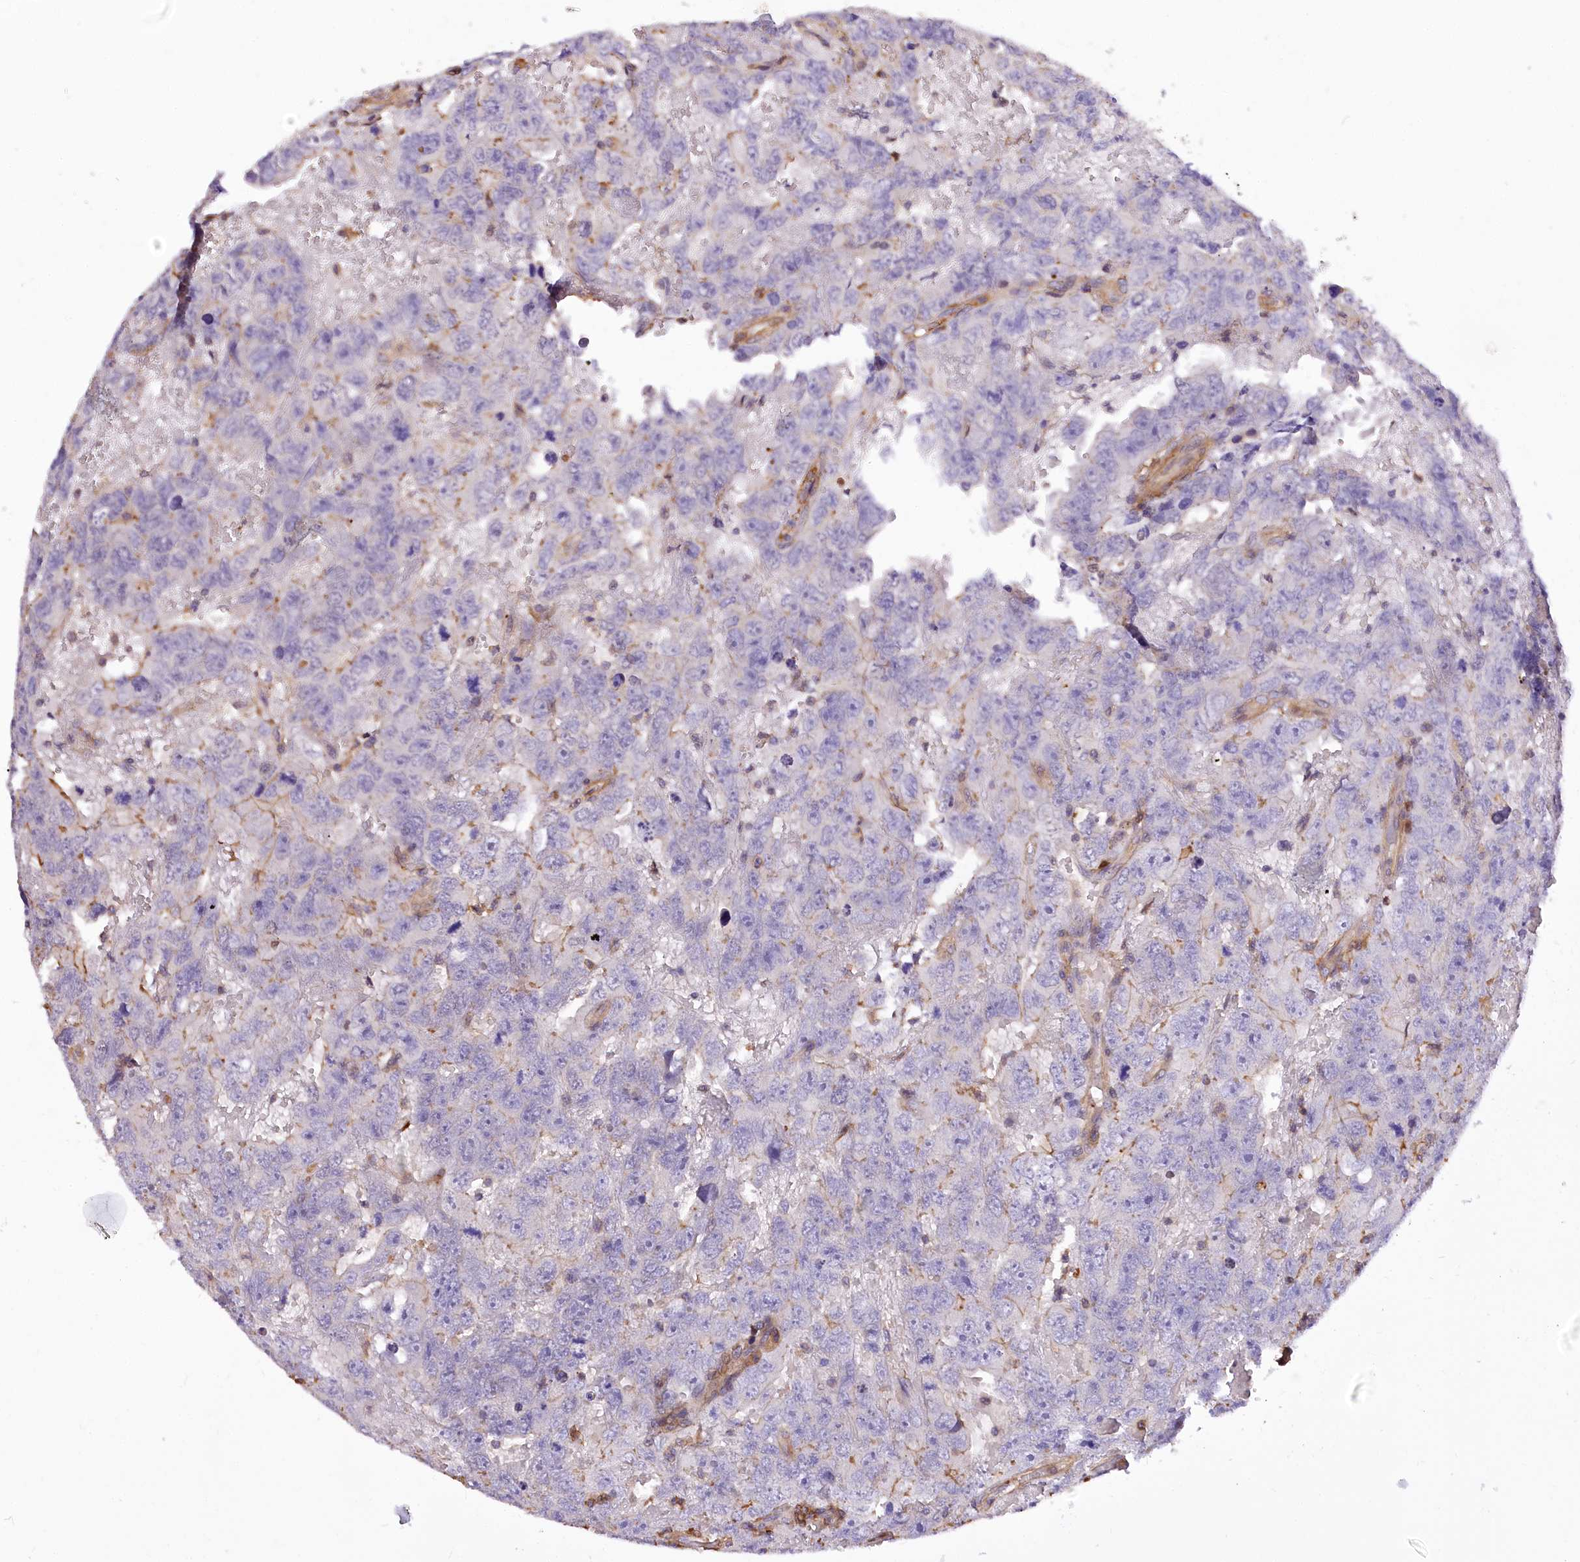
{"staining": {"intensity": "weak", "quantity": "<25%", "location": "cytoplasmic/membranous"}, "tissue": "testis cancer", "cell_type": "Tumor cells", "image_type": "cancer", "snomed": [{"axis": "morphology", "description": "Carcinoma, Embryonal, NOS"}, {"axis": "topography", "description": "Testis"}], "caption": "There is no significant staining in tumor cells of embryonal carcinoma (testis). The staining was performed using DAB (3,3'-diaminobenzidine) to visualize the protein expression in brown, while the nuclei were stained in blue with hematoxylin (Magnification: 20x).", "gene": "DPP3", "patient": {"sex": "male", "age": 45}}